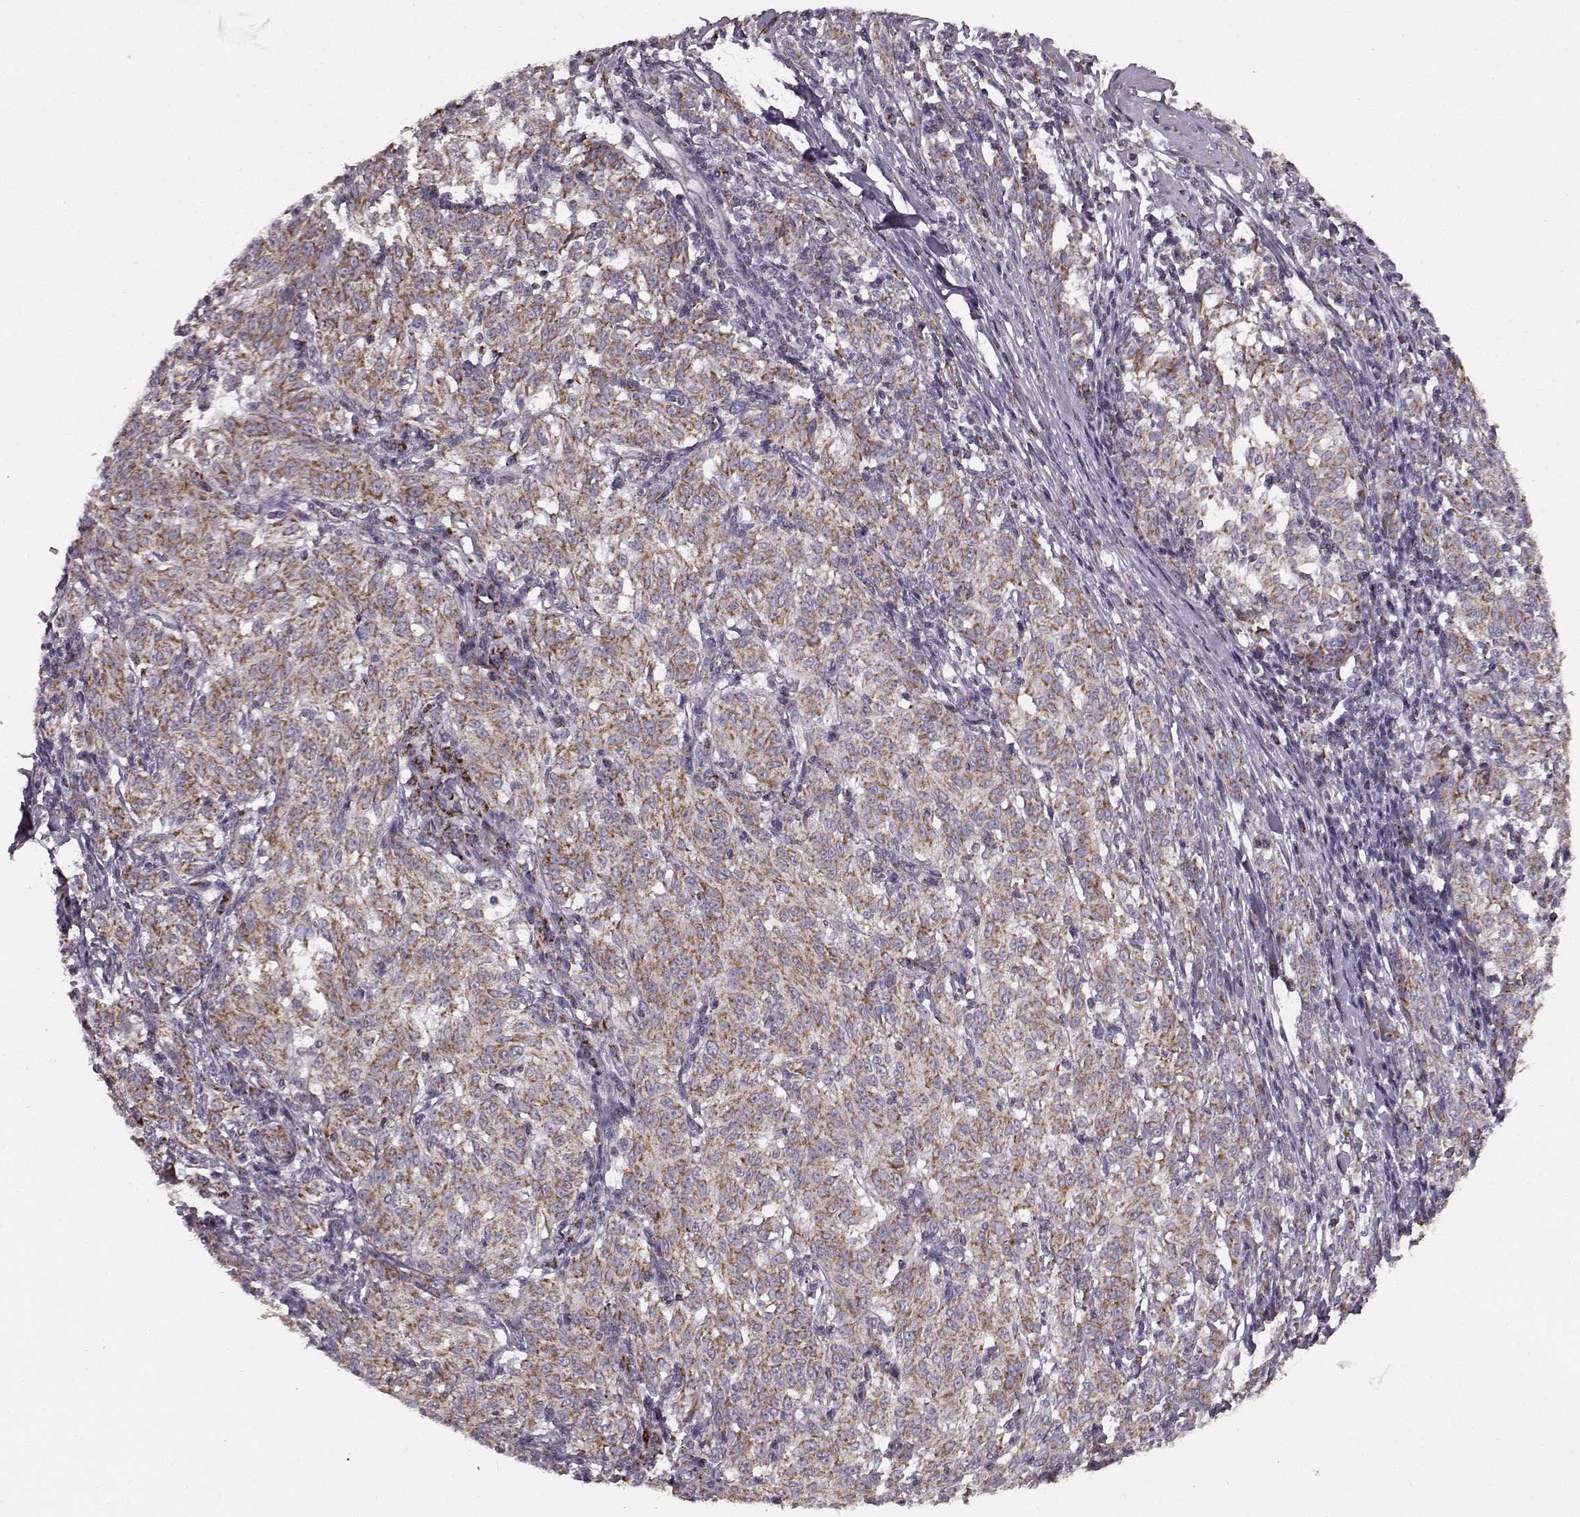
{"staining": {"intensity": "strong", "quantity": ">75%", "location": "cytoplasmic/membranous"}, "tissue": "melanoma", "cell_type": "Tumor cells", "image_type": "cancer", "snomed": [{"axis": "morphology", "description": "Malignant melanoma, NOS"}, {"axis": "topography", "description": "Skin"}], "caption": "Immunohistochemical staining of melanoma displays high levels of strong cytoplasmic/membranous positivity in approximately >75% of tumor cells.", "gene": "FAM8A1", "patient": {"sex": "female", "age": 72}}